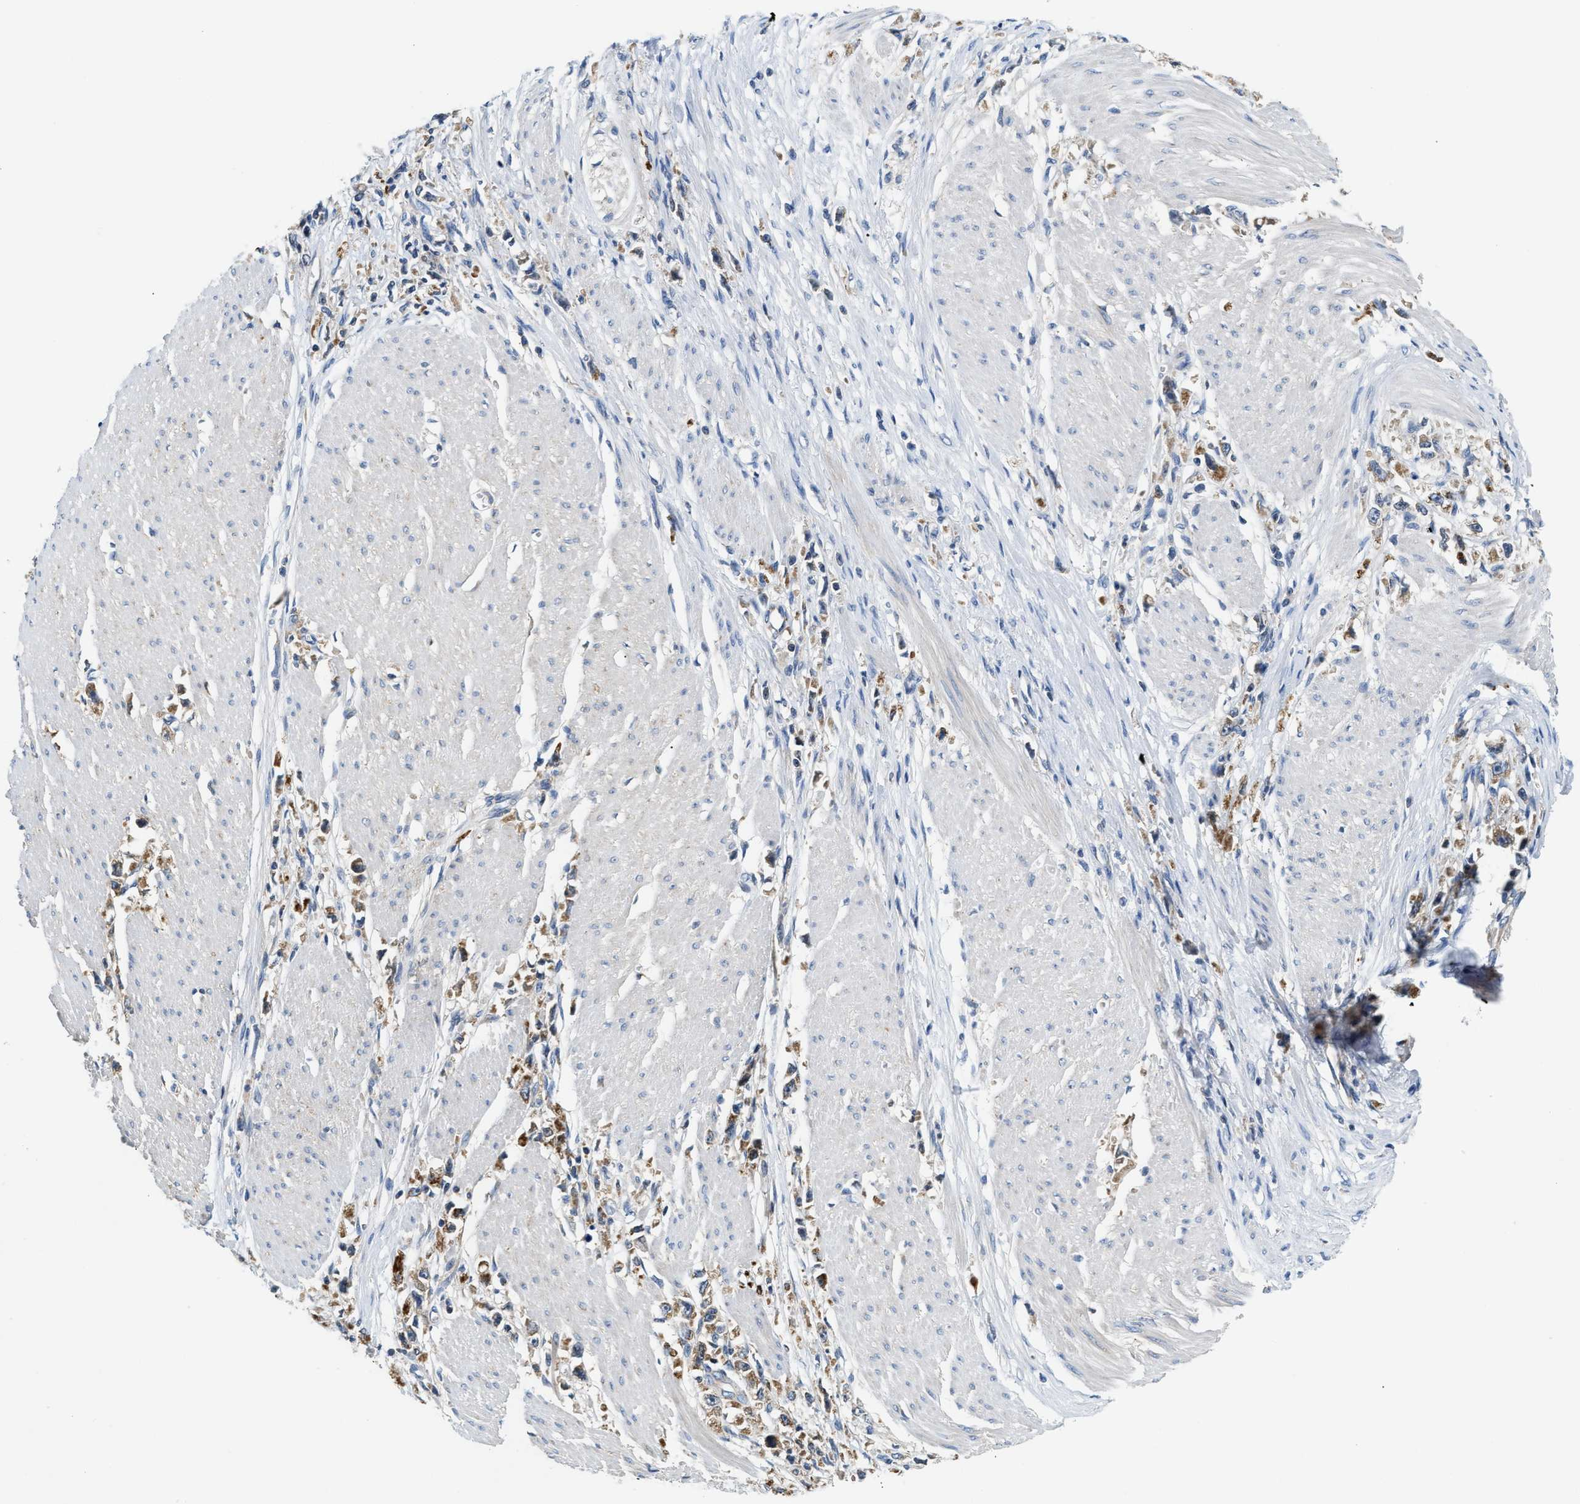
{"staining": {"intensity": "moderate", "quantity": ">75%", "location": "cytoplasmic/membranous"}, "tissue": "stomach cancer", "cell_type": "Tumor cells", "image_type": "cancer", "snomed": [{"axis": "morphology", "description": "Adenocarcinoma, NOS"}, {"axis": "topography", "description": "Stomach"}], "caption": "Immunohistochemistry of human stomach cancer (adenocarcinoma) shows medium levels of moderate cytoplasmic/membranous expression in approximately >75% of tumor cells.", "gene": "CCM2", "patient": {"sex": "female", "age": 59}}